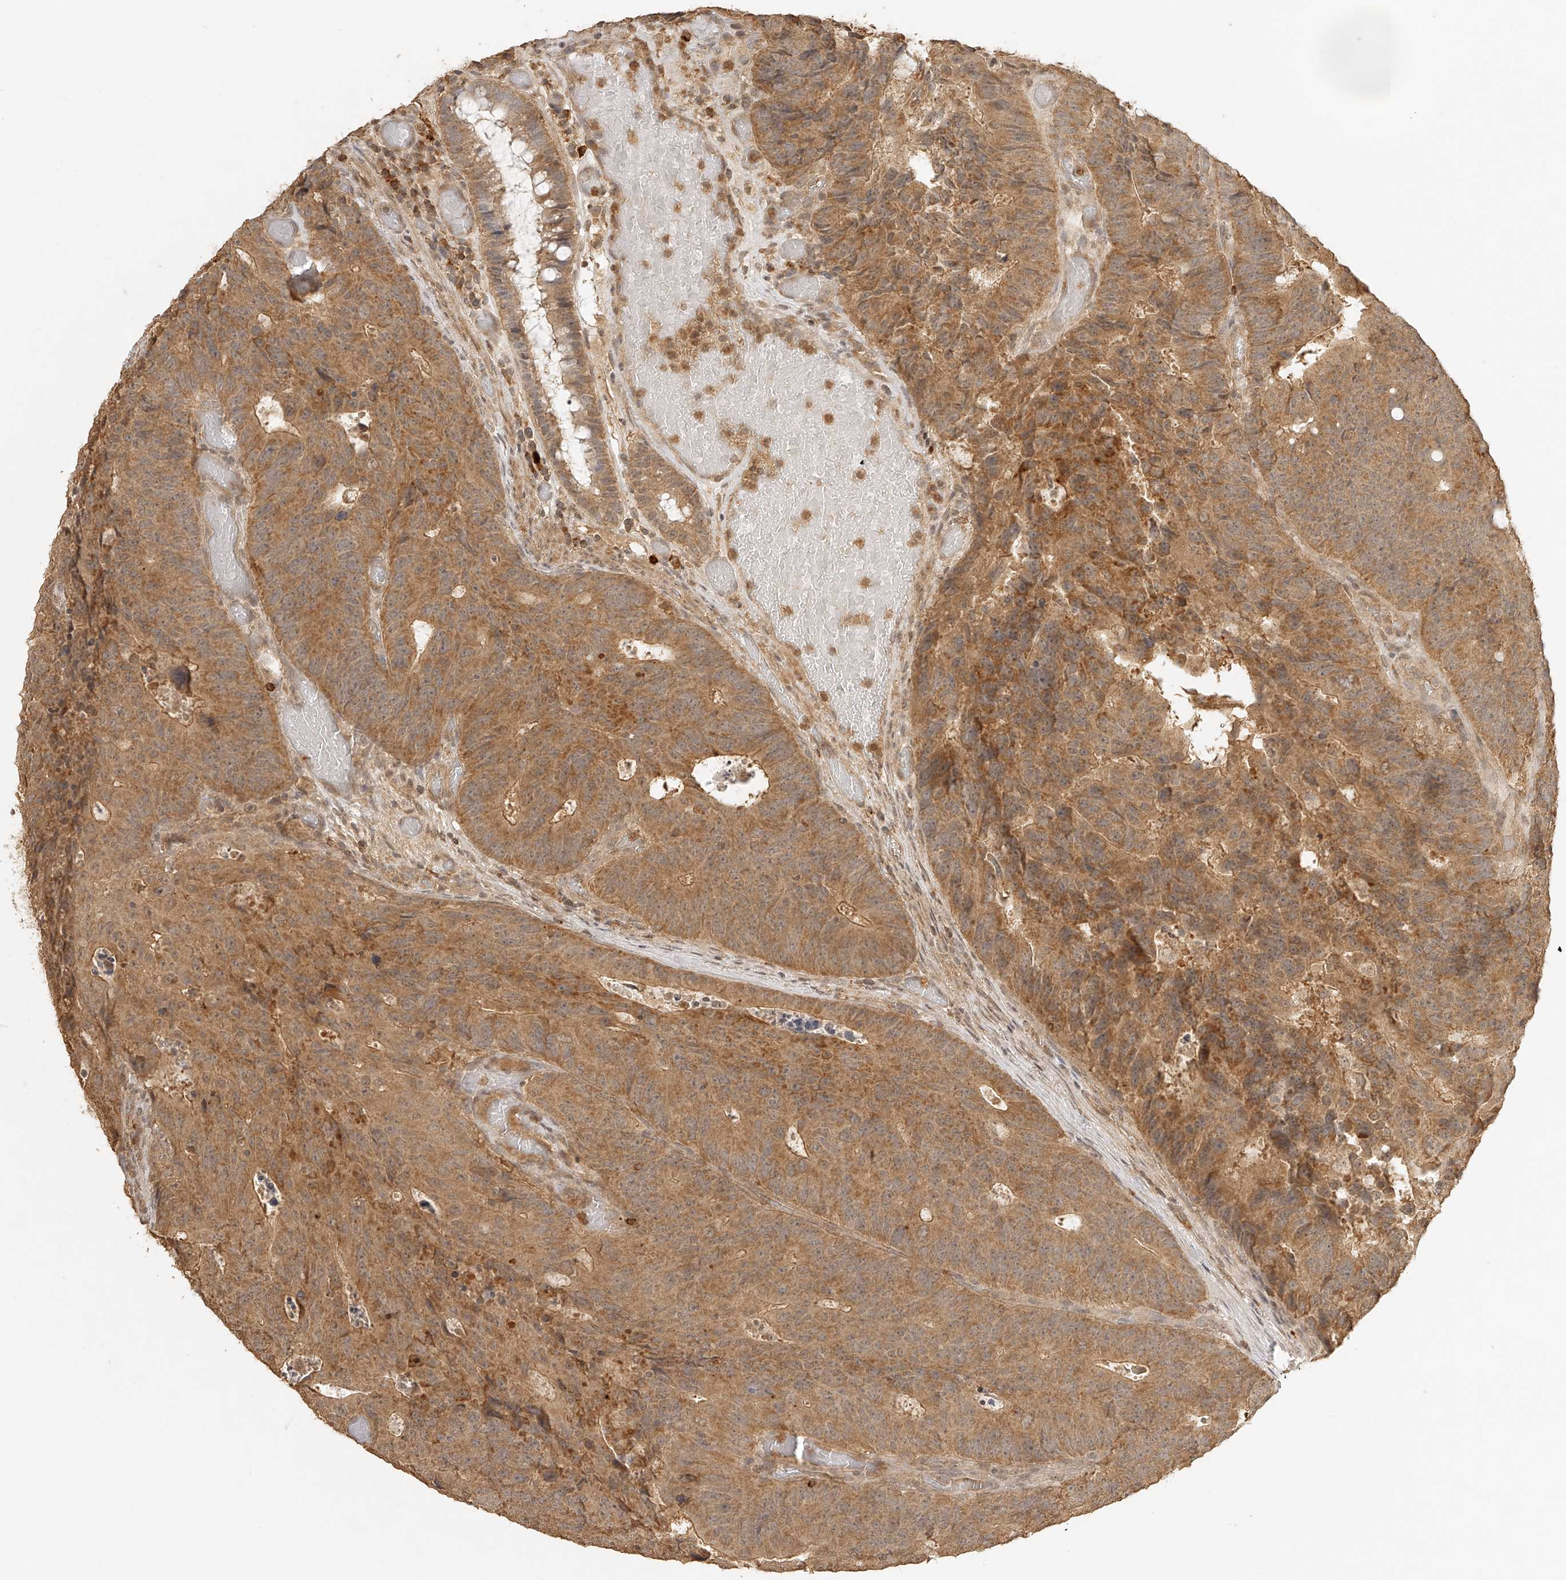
{"staining": {"intensity": "moderate", "quantity": ">75%", "location": "cytoplasmic/membranous"}, "tissue": "colorectal cancer", "cell_type": "Tumor cells", "image_type": "cancer", "snomed": [{"axis": "morphology", "description": "Adenocarcinoma, NOS"}, {"axis": "topography", "description": "Colon"}], "caption": "High-magnification brightfield microscopy of colorectal cancer stained with DAB (brown) and counterstained with hematoxylin (blue). tumor cells exhibit moderate cytoplasmic/membranous expression is present in approximately>75% of cells. (IHC, brightfield microscopy, high magnification).", "gene": "BCL2L11", "patient": {"sex": "male", "age": 87}}